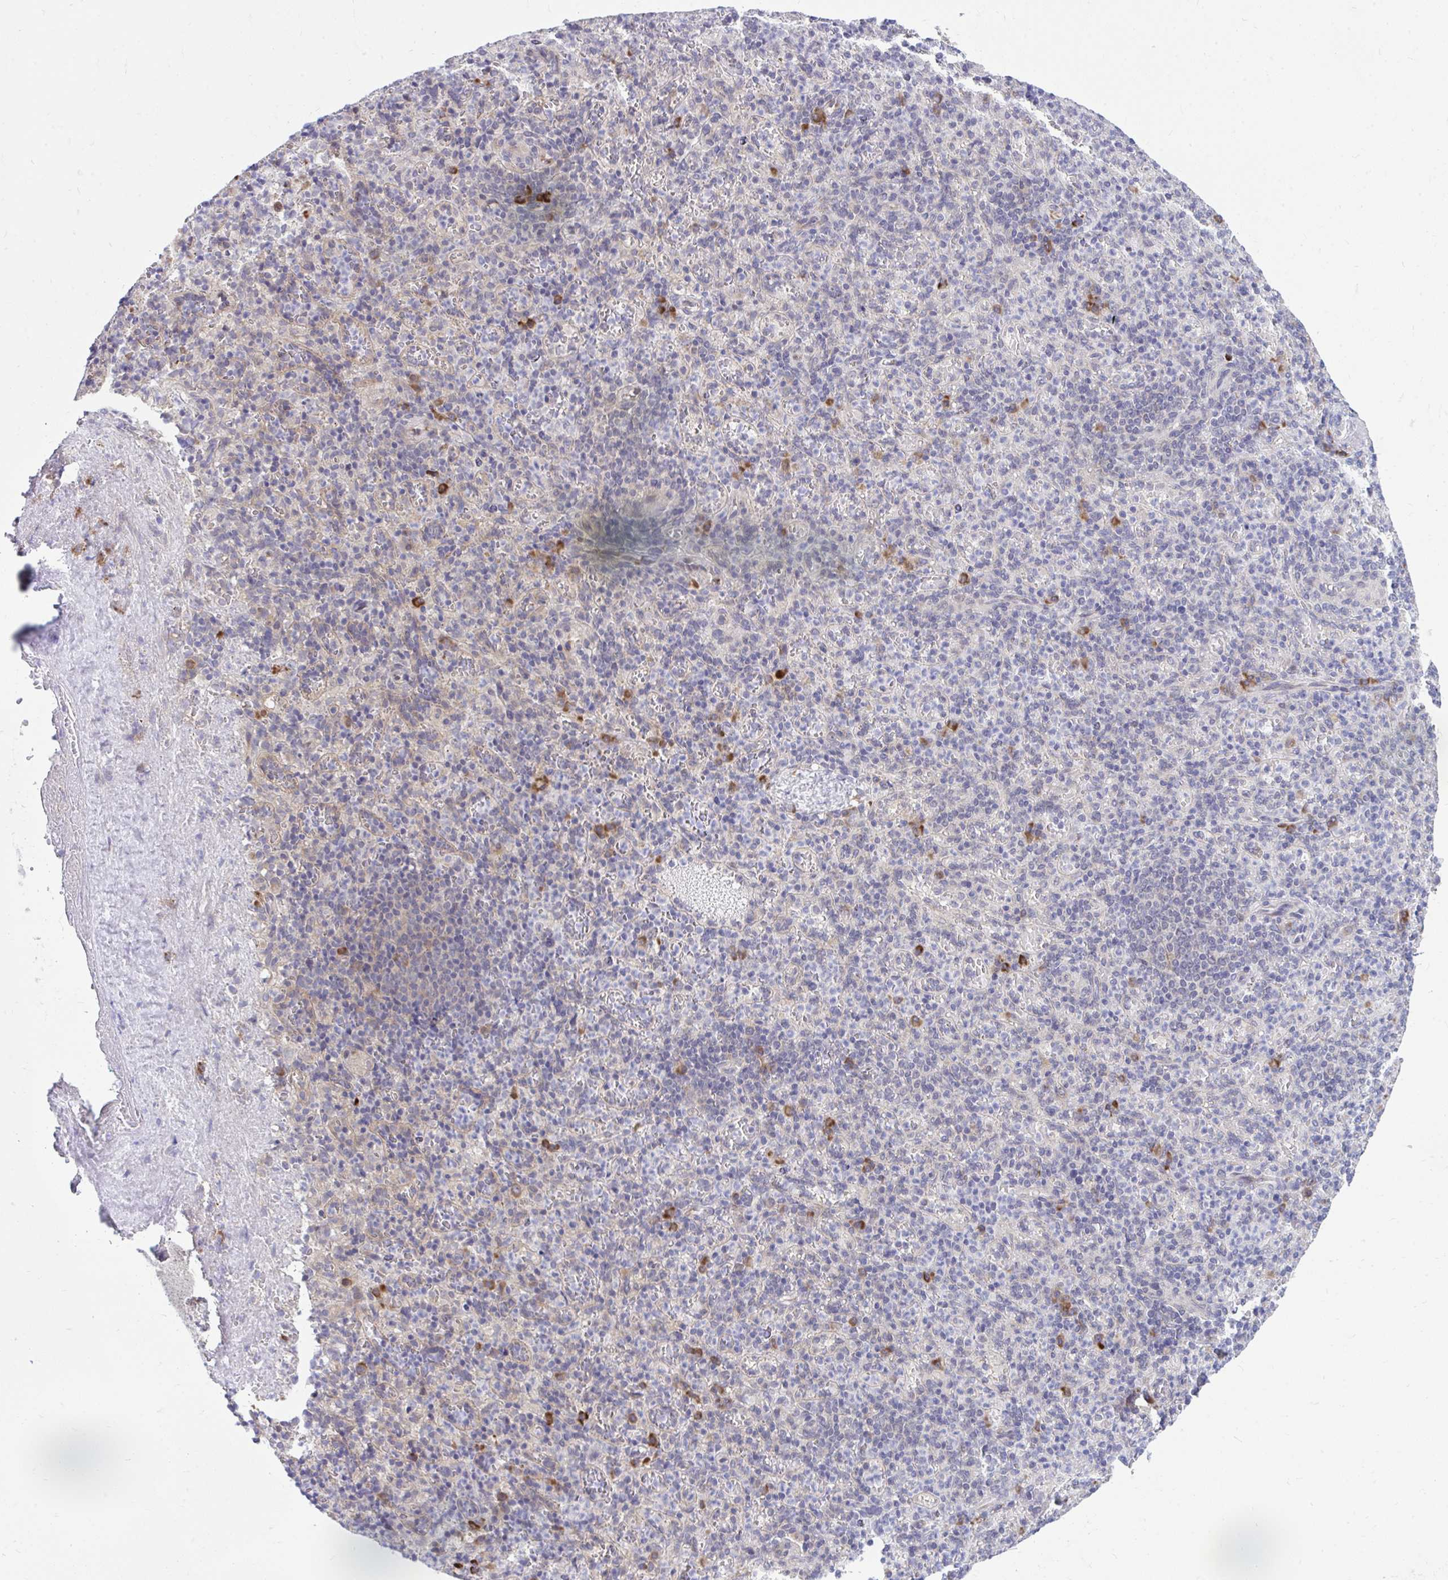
{"staining": {"intensity": "strong", "quantity": "<25%", "location": "cytoplasmic/membranous"}, "tissue": "spleen", "cell_type": "Cells in red pulp", "image_type": "normal", "snomed": [{"axis": "morphology", "description": "Normal tissue, NOS"}, {"axis": "topography", "description": "Spleen"}], "caption": "Immunohistochemical staining of benign human spleen exhibits <25% levels of strong cytoplasmic/membranous protein expression in approximately <25% of cells in red pulp. The staining was performed using DAB to visualize the protein expression in brown, while the nuclei were stained in blue with hematoxylin (Magnification: 20x).", "gene": "SELENON", "patient": {"sex": "female", "age": 74}}